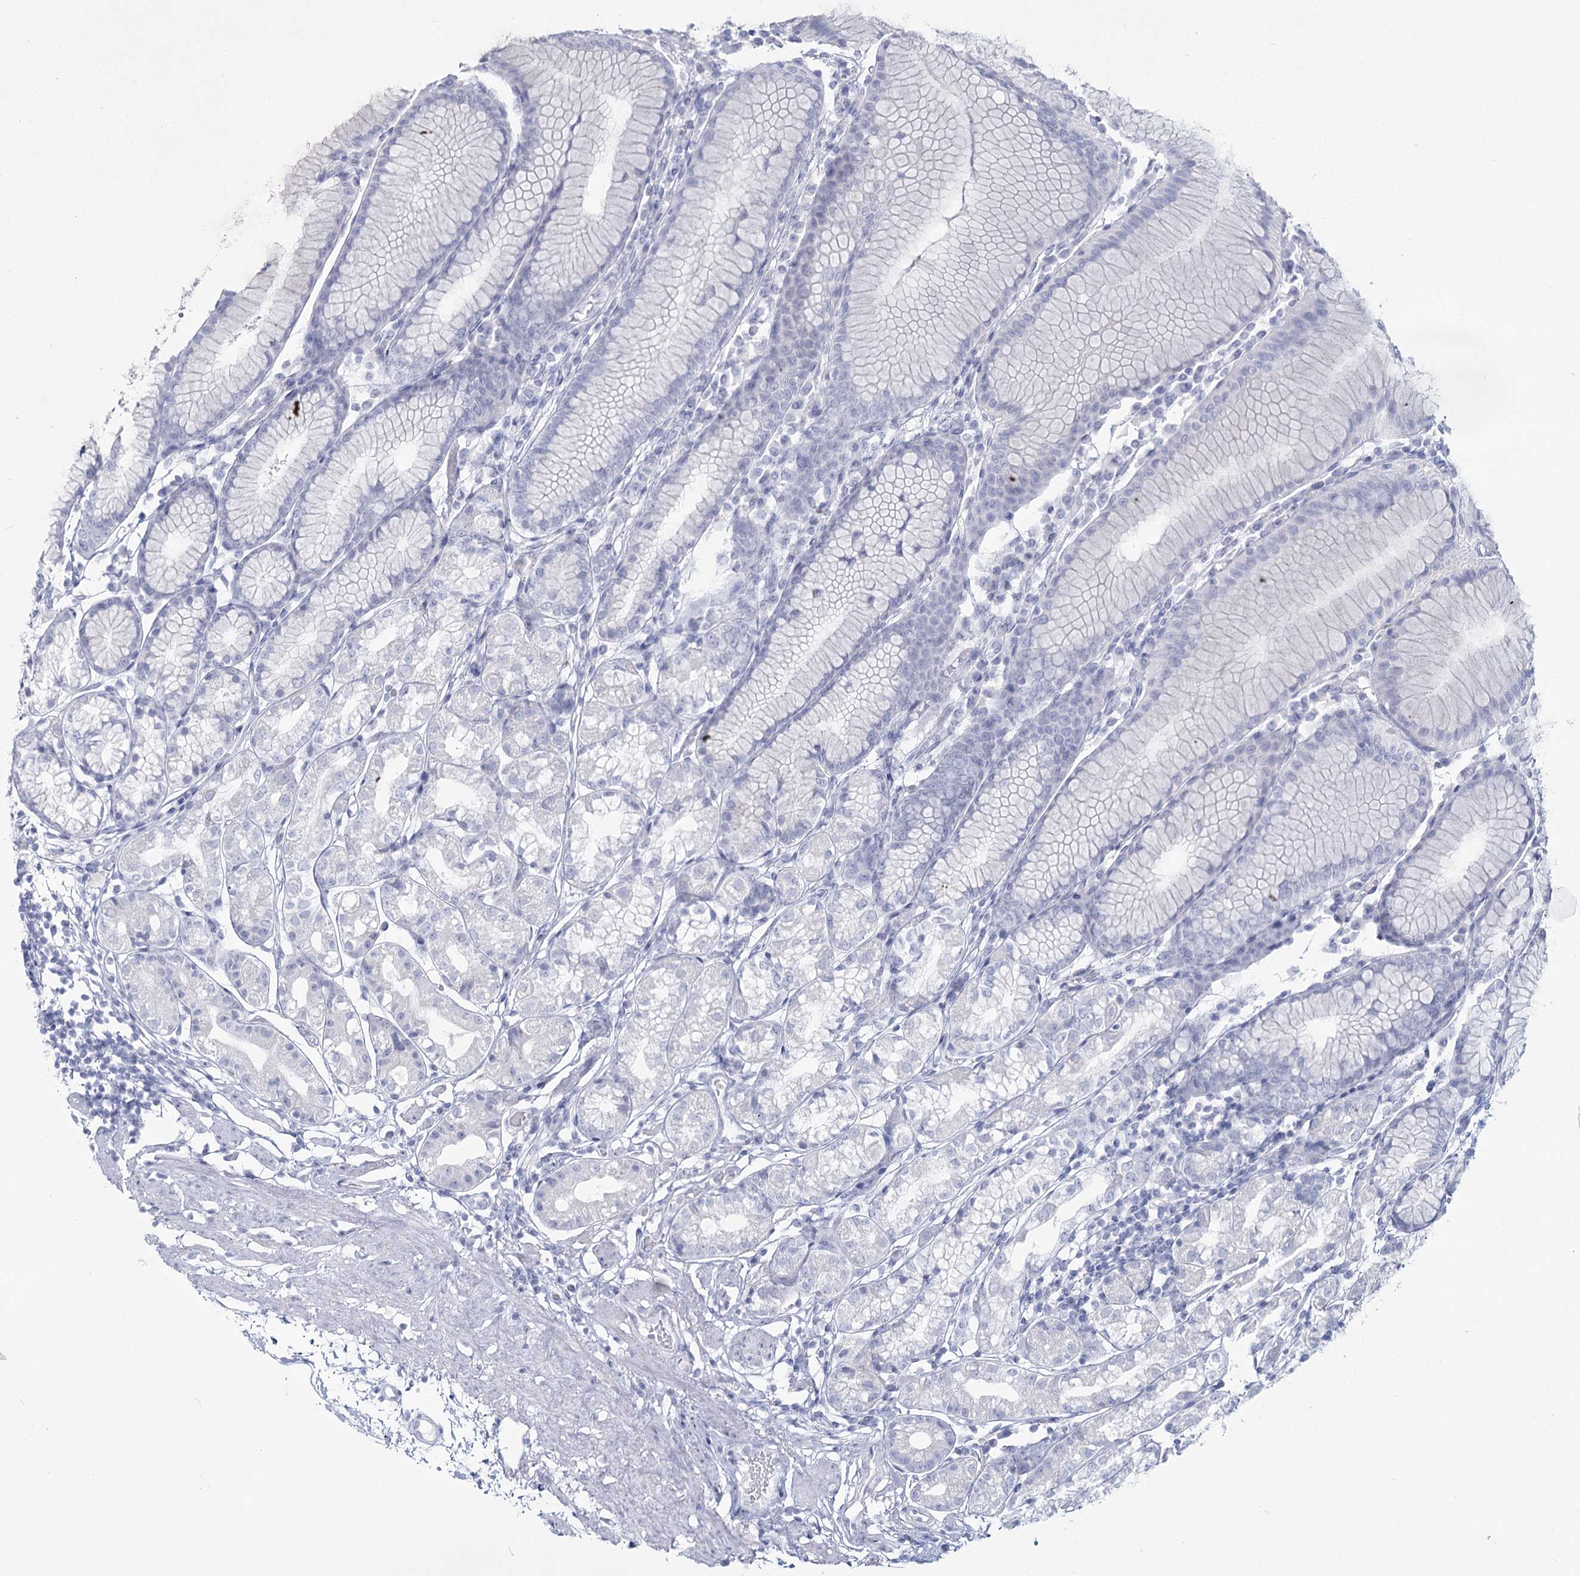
{"staining": {"intensity": "negative", "quantity": "none", "location": "none"}, "tissue": "stomach", "cell_type": "Glandular cells", "image_type": "normal", "snomed": [{"axis": "morphology", "description": "Normal tissue, NOS"}, {"axis": "topography", "description": "Stomach"}], "caption": "Protein analysis of unremarkable stomach reveals no significant positivity in glandular cells.", "gene": "SLC6A19", "patient": {"sex": "female", "age": 57}}